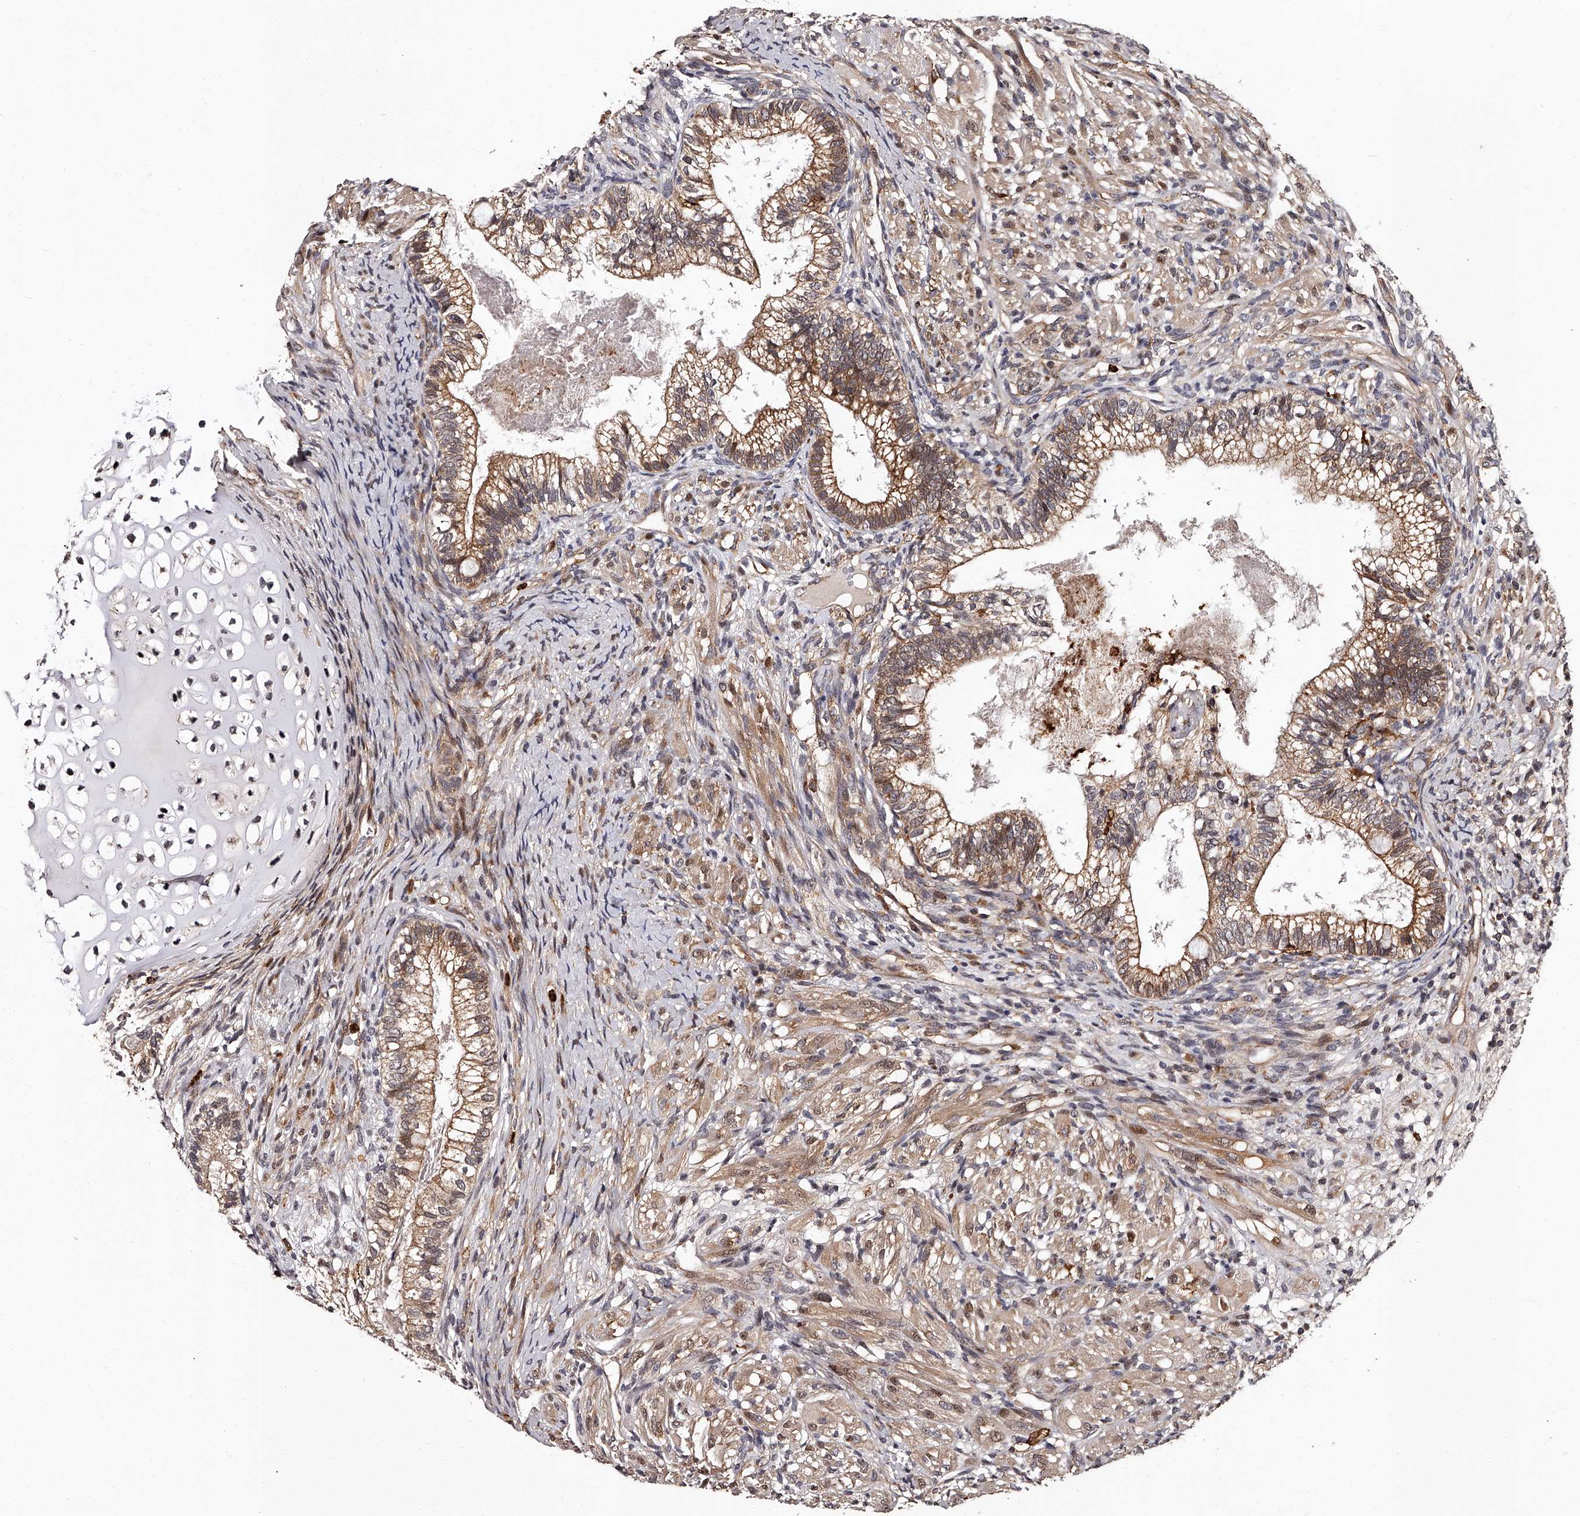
{"staining": {"intensity": "moderate", "quantity": ">75%", "location": "cytoplasmic/membranous"}, "tissue": "testis cancer", "cell_type": "Tumor cells", "image_type": "cancer", "snomed": [{"axis": "morphology", "description": "Seminoma, NOS"}, {"axis": "morphology", "description": "Carcinoma, Embryonal, NOS"}, {"axis": "topography", "description": "Testis"}], "caption": "Testis embryonal carcinoma tissue reveals moderate cytoplasmic/membranous positivity in about >75% of tumor cells", "gene": "RSC1A1", "patient": {"sex": "male", "age": 28}}